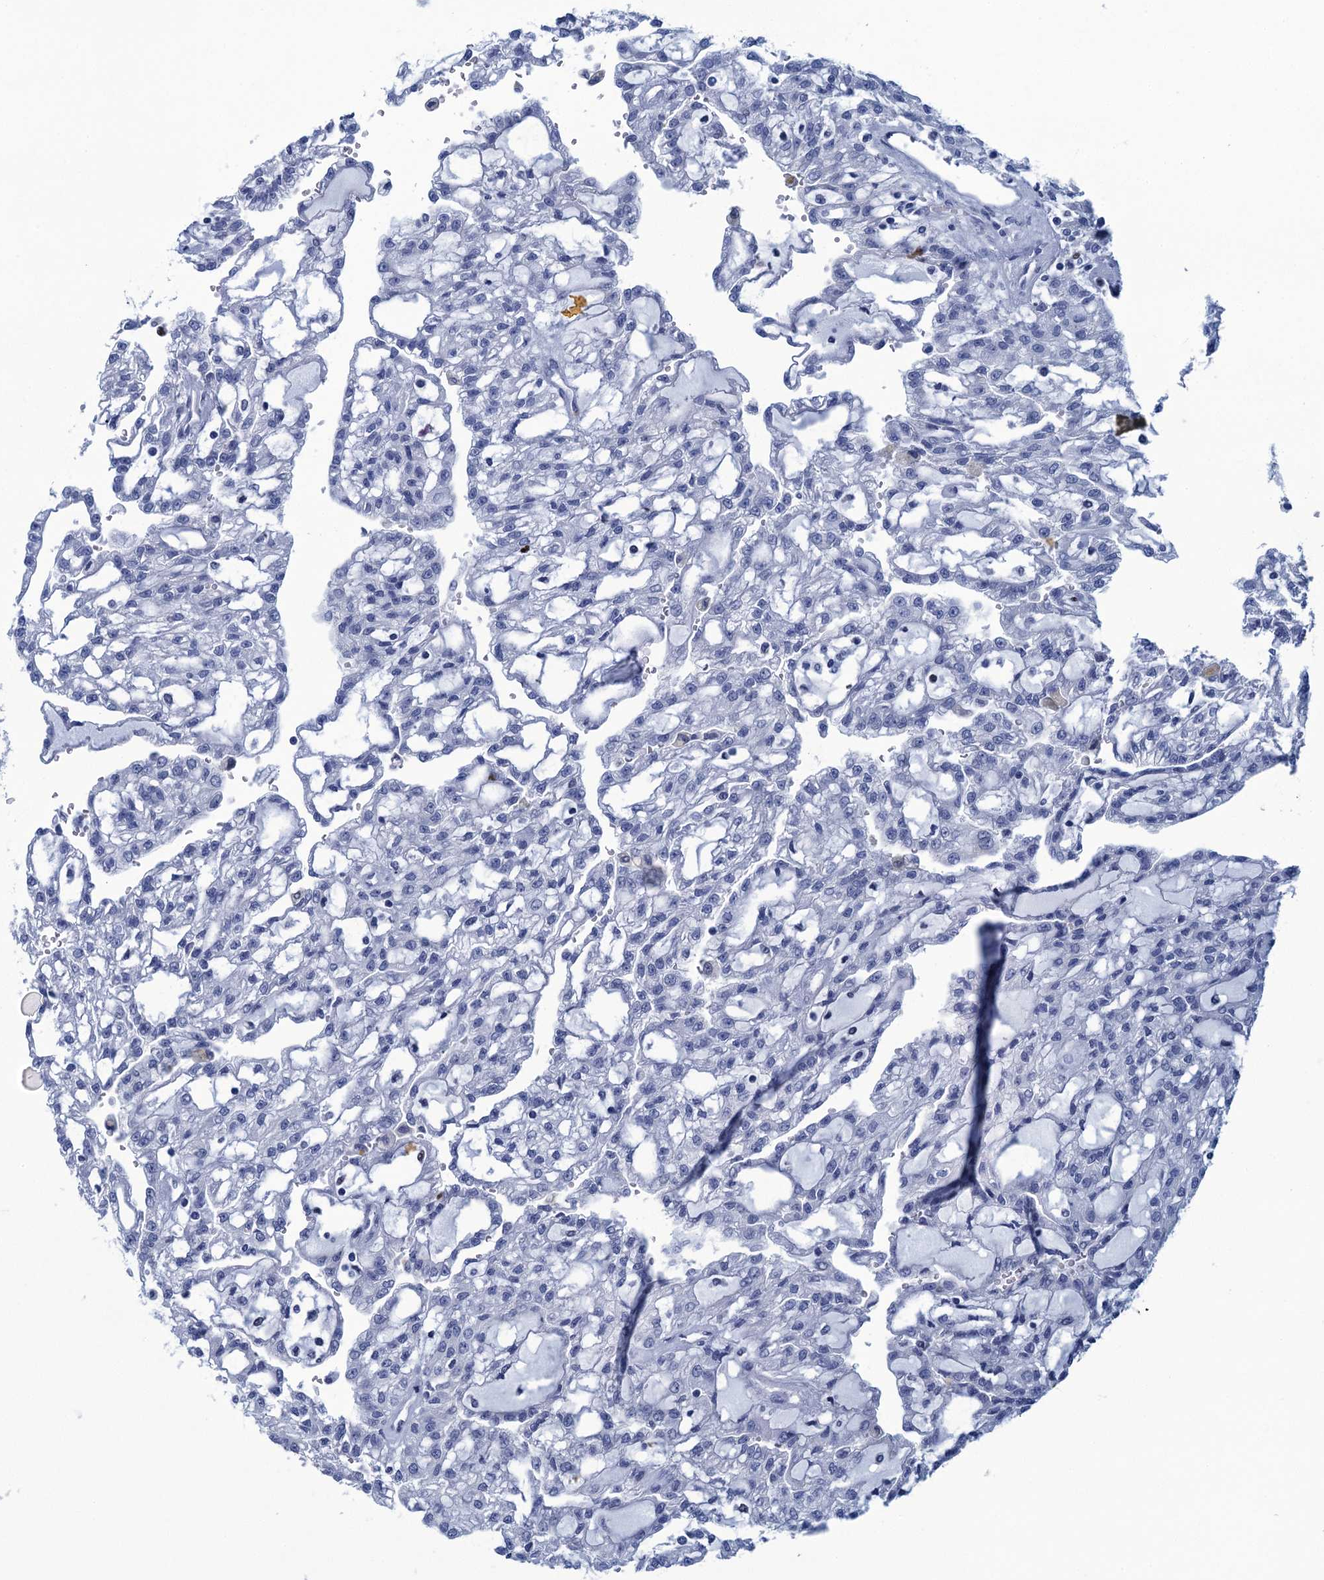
{"staining": {"intensity": "negative", "quantity": "none", "location": "none"}, "tissue": "renal cancer", "cell_type": "Tumor cells", "image_type": "cancer", "snomed": [{"axis": "morphology", "description": "Adenocarcinoma, NOS"}, {"axis": "topography", "description": "Kidney"}], "caption": "Photomicrograph shows no significant protein expression in tumor cells of renal adenocarcinoma.", "gene": "RHCG", "patient": {"sex": "male", "age": 63}}